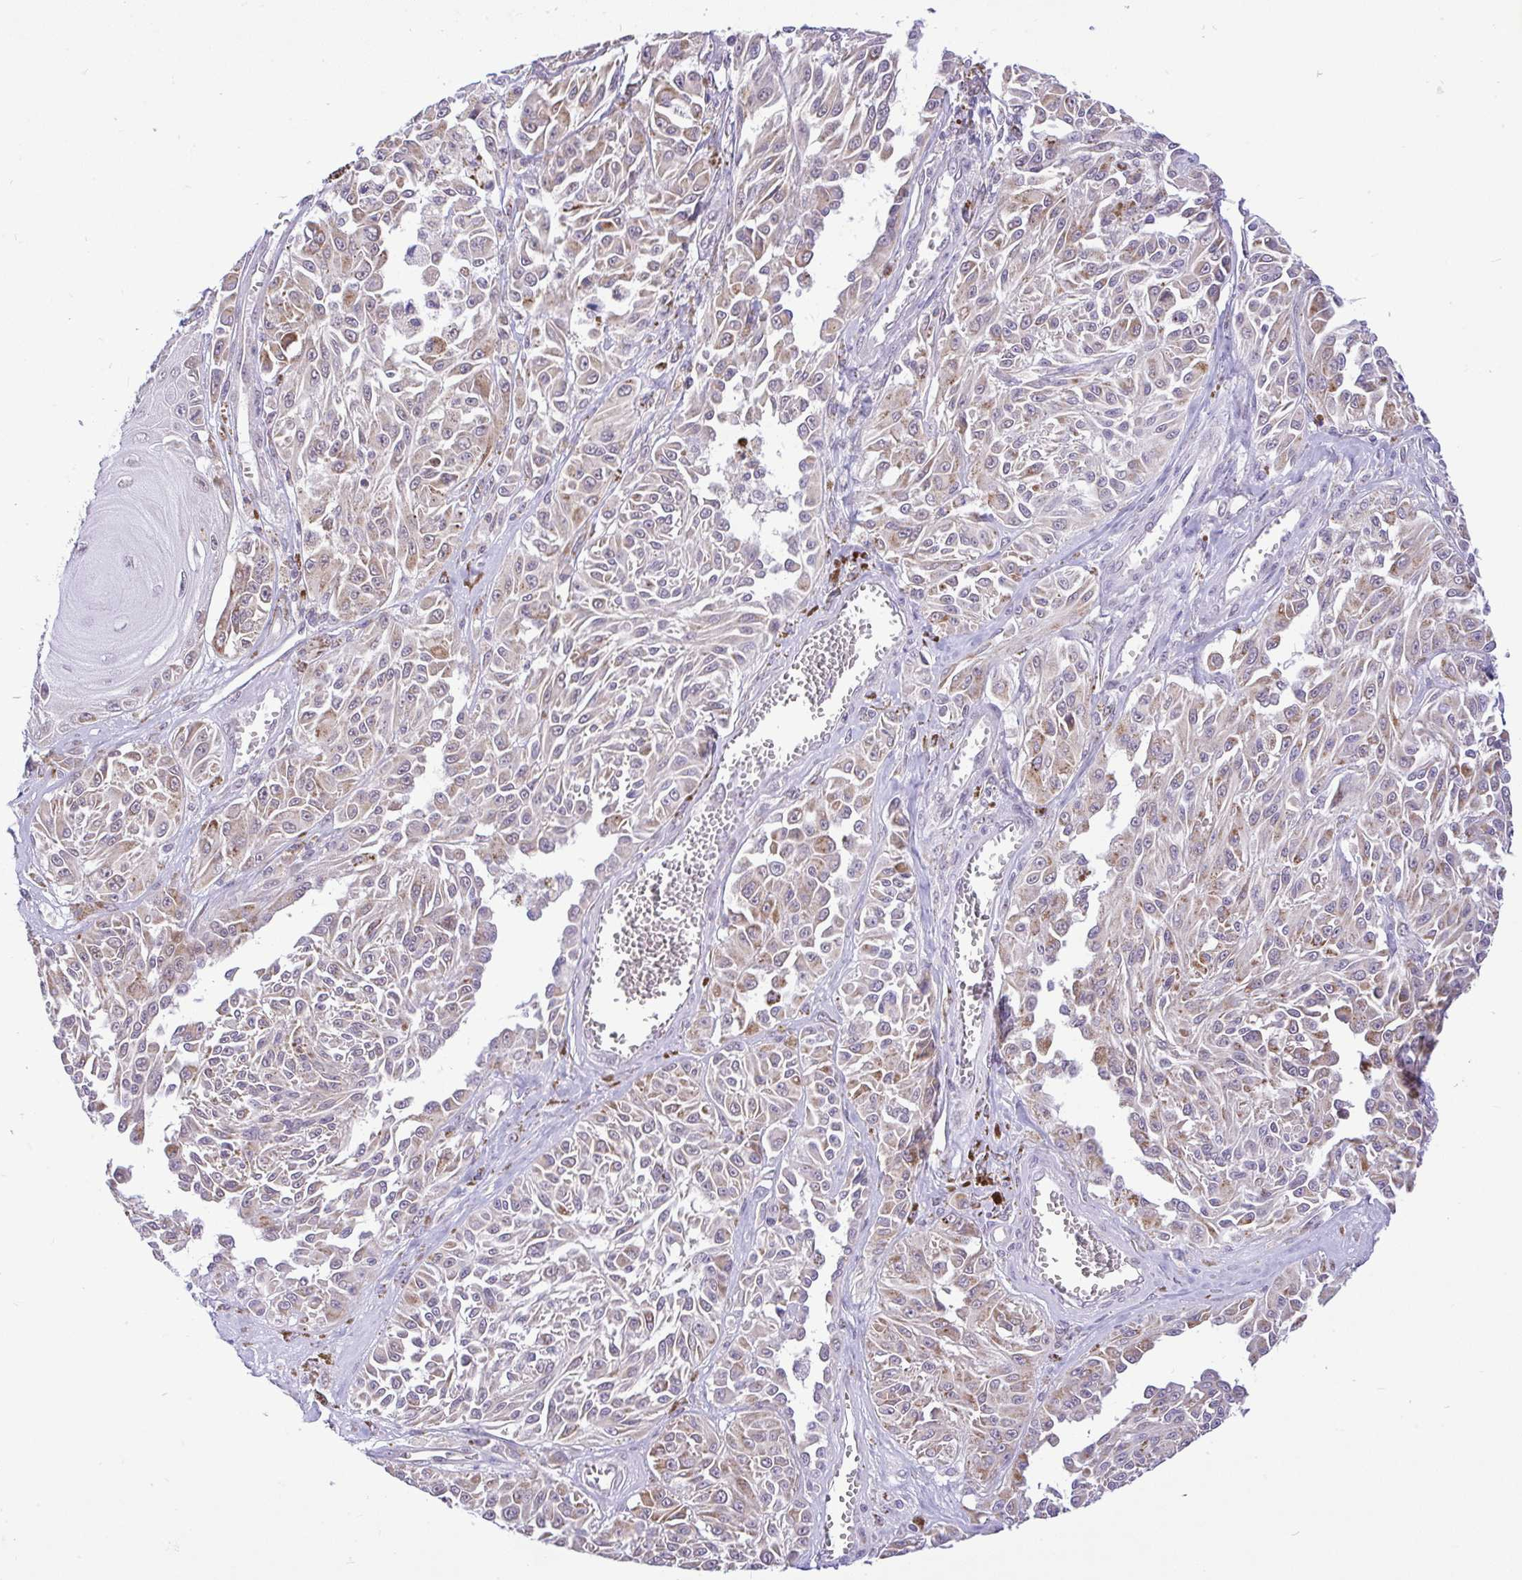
{"staining": {"intensity": "moderate", "quantity": "<25%", "location": "cytoplasmic/membranous"}, "tissue": "melanoma", "cell_type": "Tumor cells", "image_type": "cancer", "snomed": [{"axis": "morphology", "description": "Malignant melanoma, NOS"}, {"axis": "topography", "description": "Skin"}], "caption": "Protein expression analysis of human malignant melanoma reveals moderate cytoplasmic/membranous staining in about <25% of tumor cells.", "gene": "PYCR2", "patient": {"sex": "male", "age": 94}}